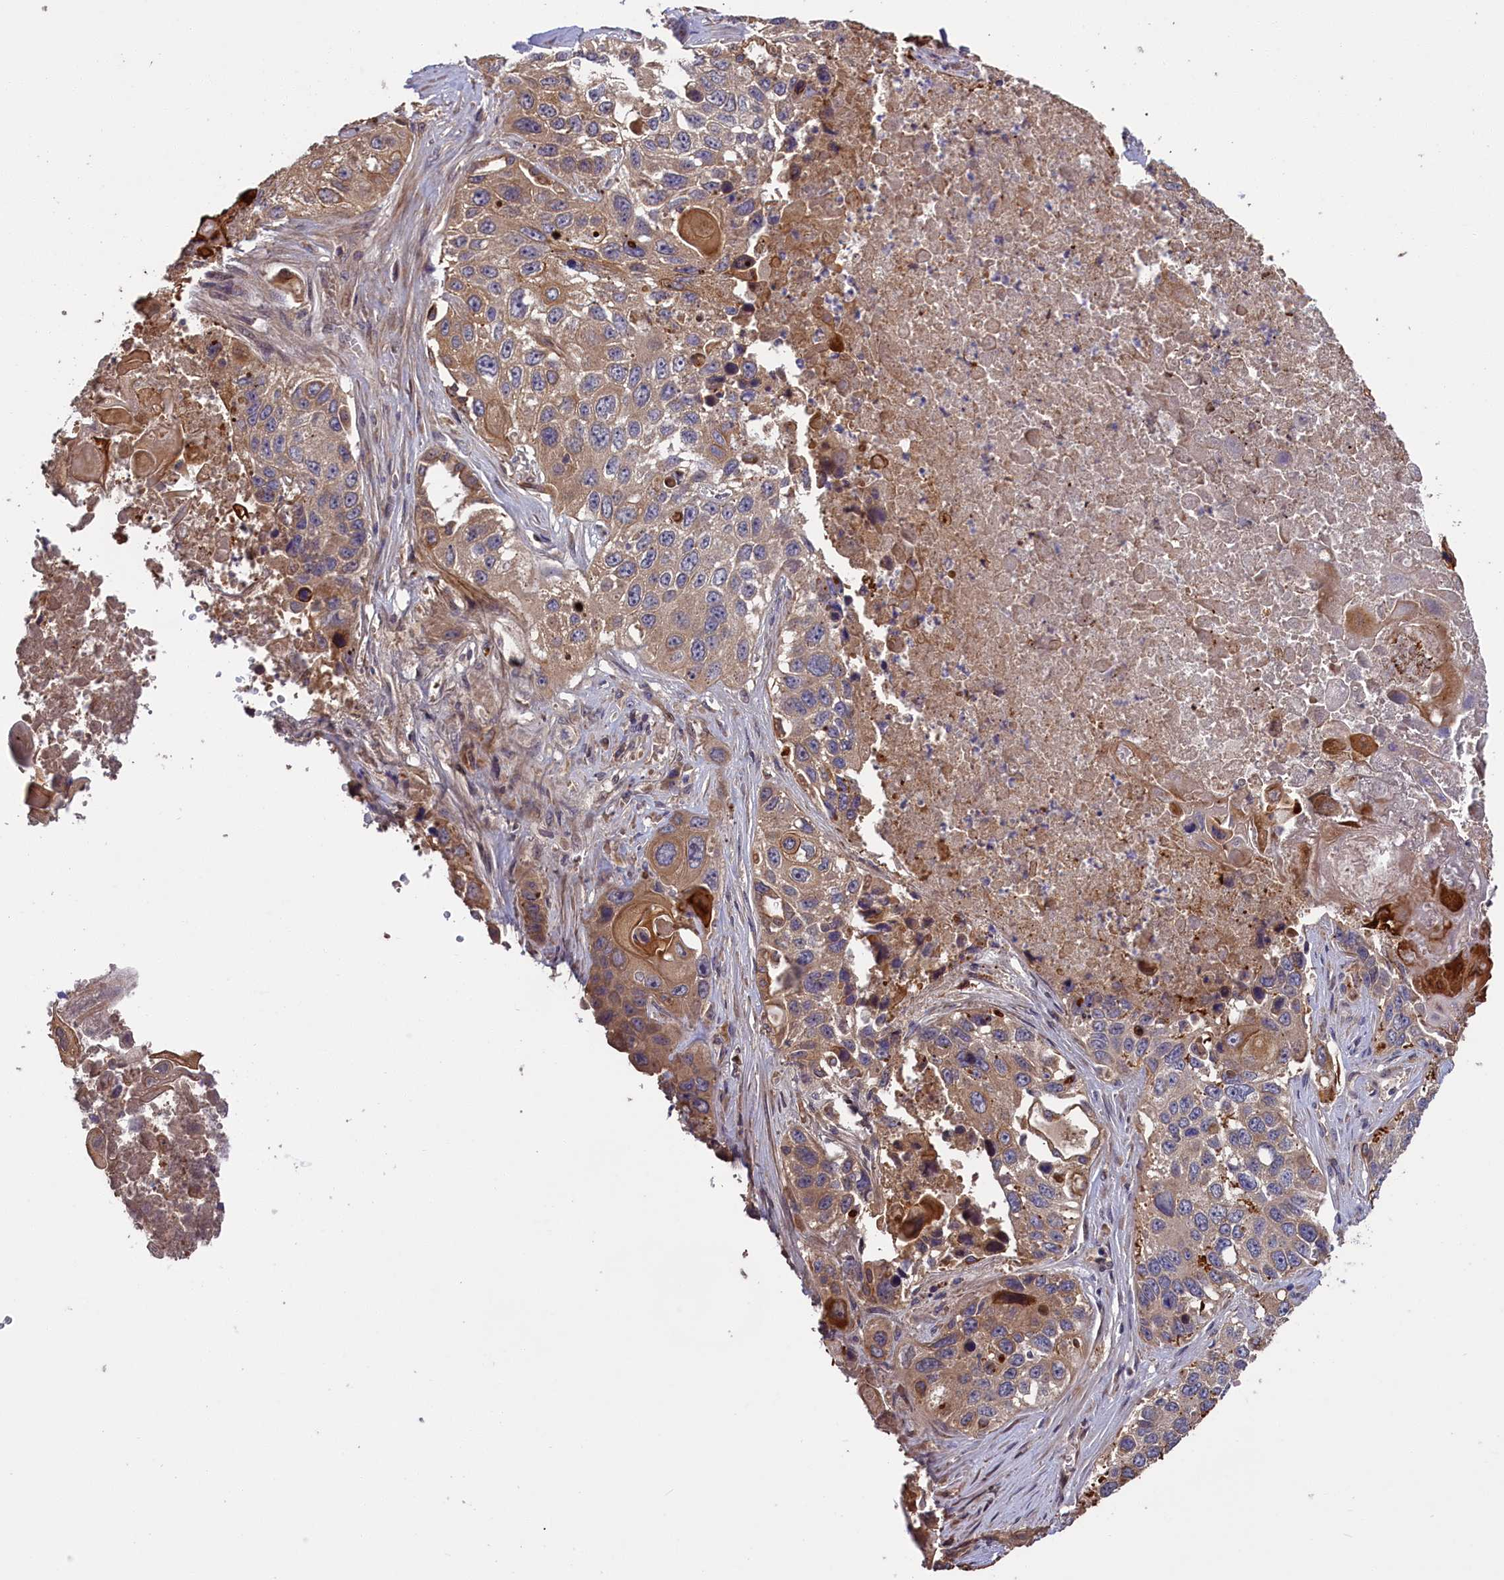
{"staining": {"intensity": "moderate", "quantity": ">75%", "location": "cytoplasmic/membranous"}, "tissue": "lung cancer", "cell_type": "Tumor cells", "image_type": "cancer", "snomed": [{"axis": "morphology", "description": "Squamous cell carcinoma, NOS"}, {"axis": "topography", "description": "Lung"}], "caption": "Brown immunohistochemical staining in human lung cancer (squamous cell carcinoma) displays moderate cytoplasmic/membranous expression in approximately >75% of tumor cells.", "gene": "DENND1B", "patient": {"sex": "male", "age": 61}}